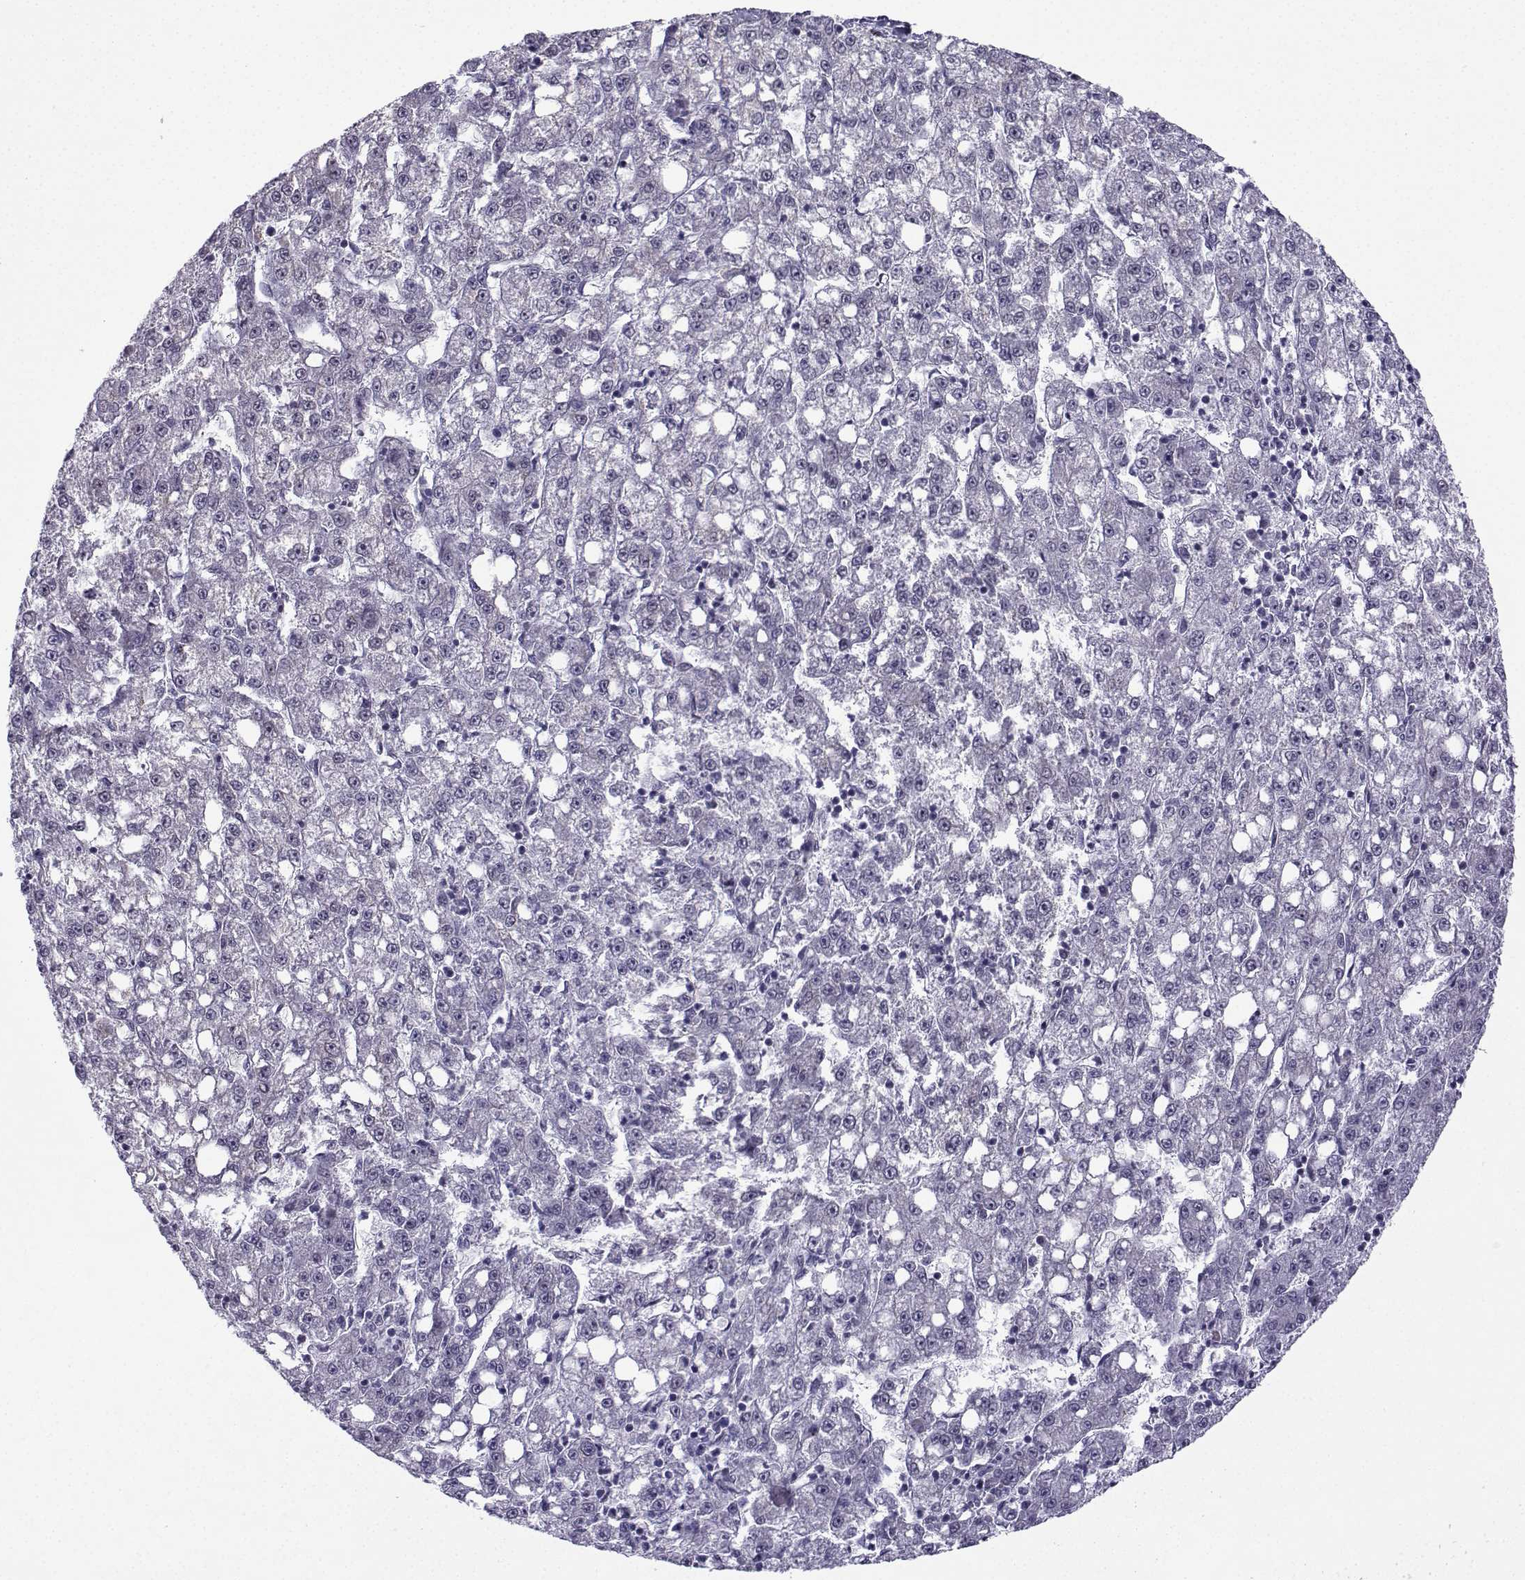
{"staining": {"intensity": "negative", "quantity": "none", "location": "none"}, "tissue": "liver cancer", "cell_type": "Tumor cells", "image_type": "cancer", "snomed": [{"axis": "morphology", "description": "Carcinoma, Hepatocellular, NOS"}, {"axis": "topography", "description": "Liver"}], "caption": "This is an immunohistochemistry (IHC) micrograph of human liver cancer (hepatocellular carcinoma). There is no positivity in tumor cells.", "gene": "FGF3", "patient": {"sex": "female", "age": 65}}